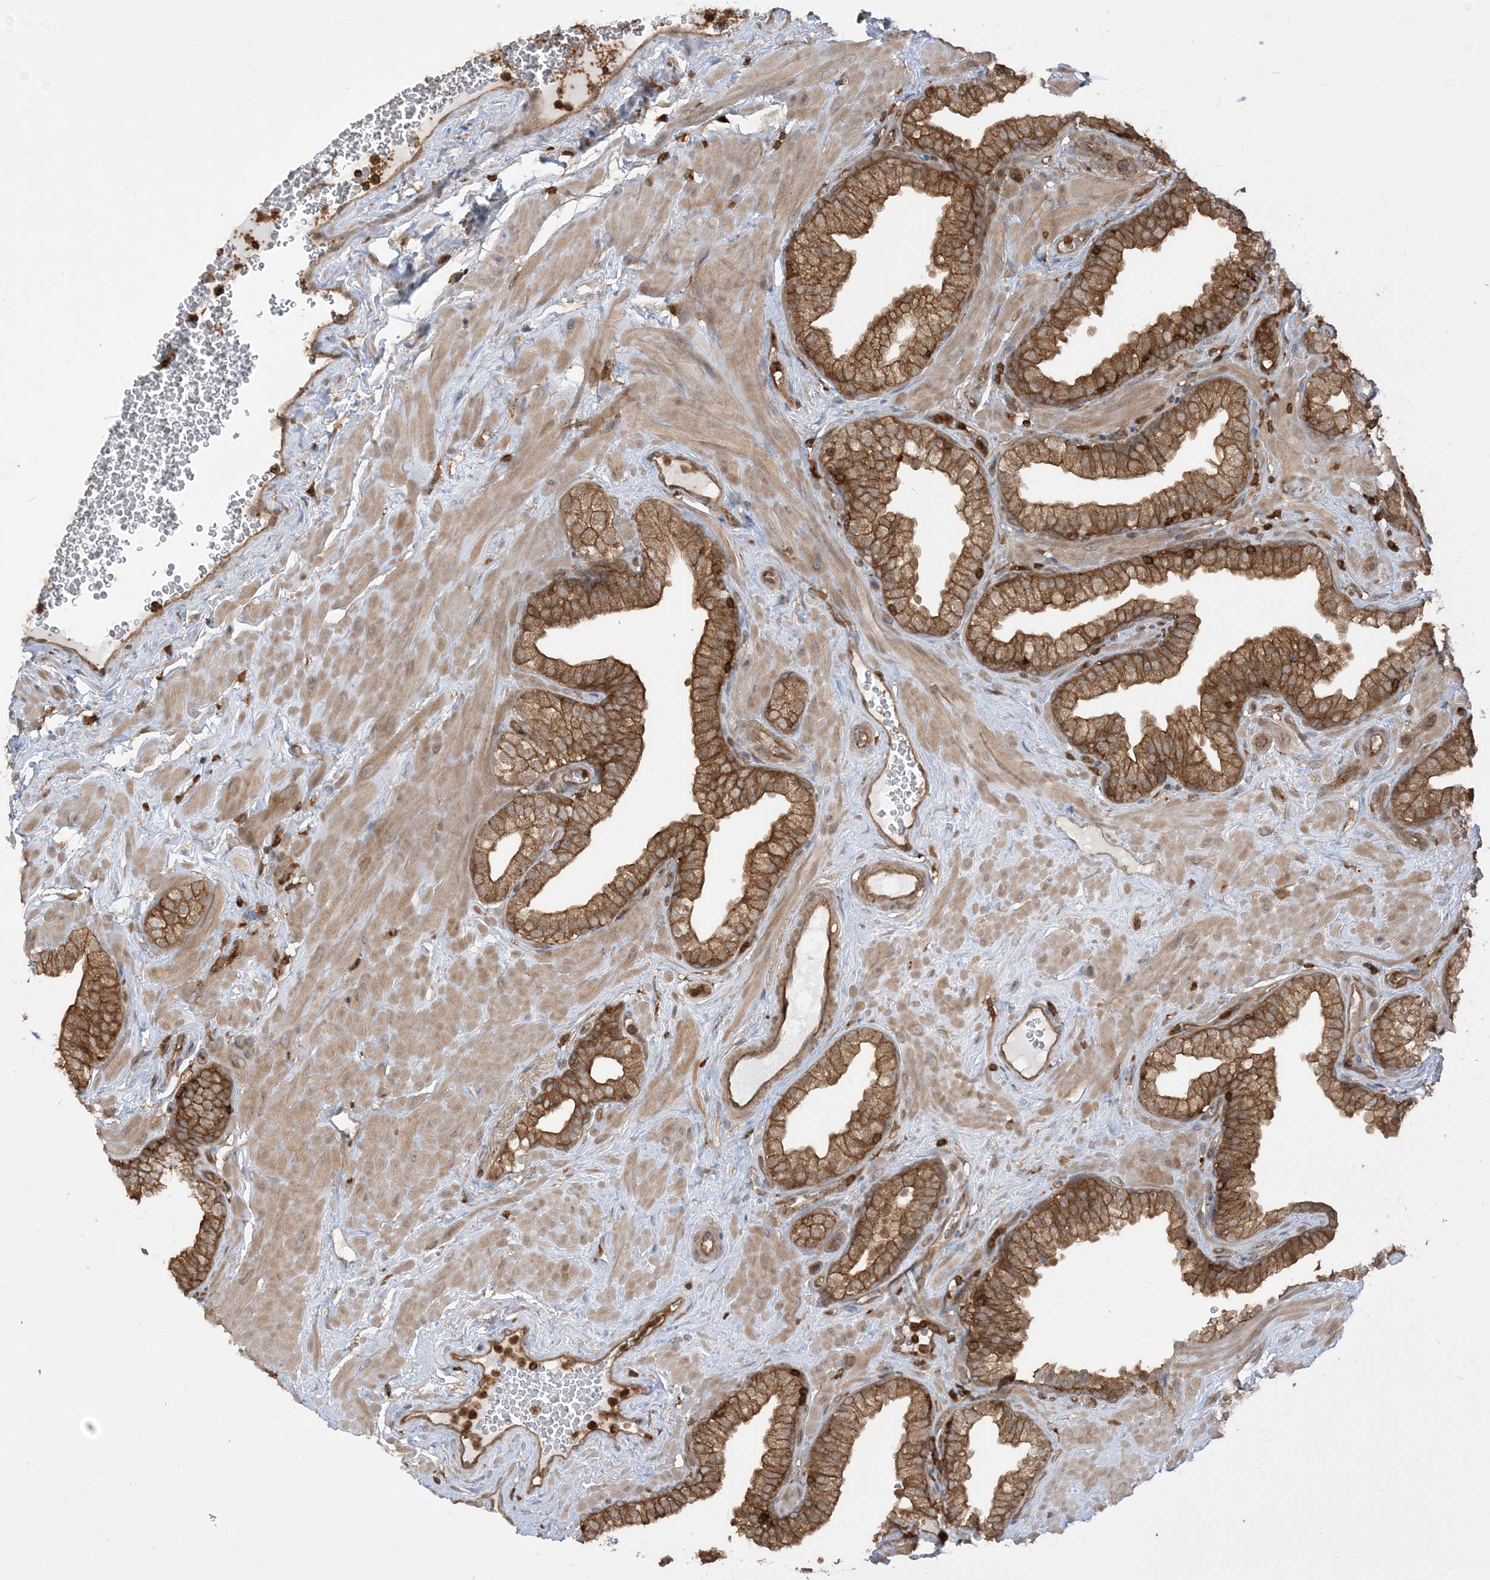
{"staining": {"intensity": "moderate", "quantity": ">75%", "location": "cytoplasmic/membranous"}, "tissue": "prostate", "cell_type": "Glandular cells", "image_type": "normal", "snomed": [{"axis": "morphology", "description": "Normal tissue, NOS"}, {"axis": "morphology", "description": "Urothelial carcinoma, Low grade"}, {"axis": "topography", "description": "Urinary bladder"}, {"axis": "topography", "description": "Prostate"}], "caption": "An image showing moderate cytoplasmic/membranous positivity in approximately >75% of glandular cells in benign prostate, as visualized by brown immunohistochemical staining.", "gene": "CAPZB", "patient": {"sex": "male", "age": 60}}